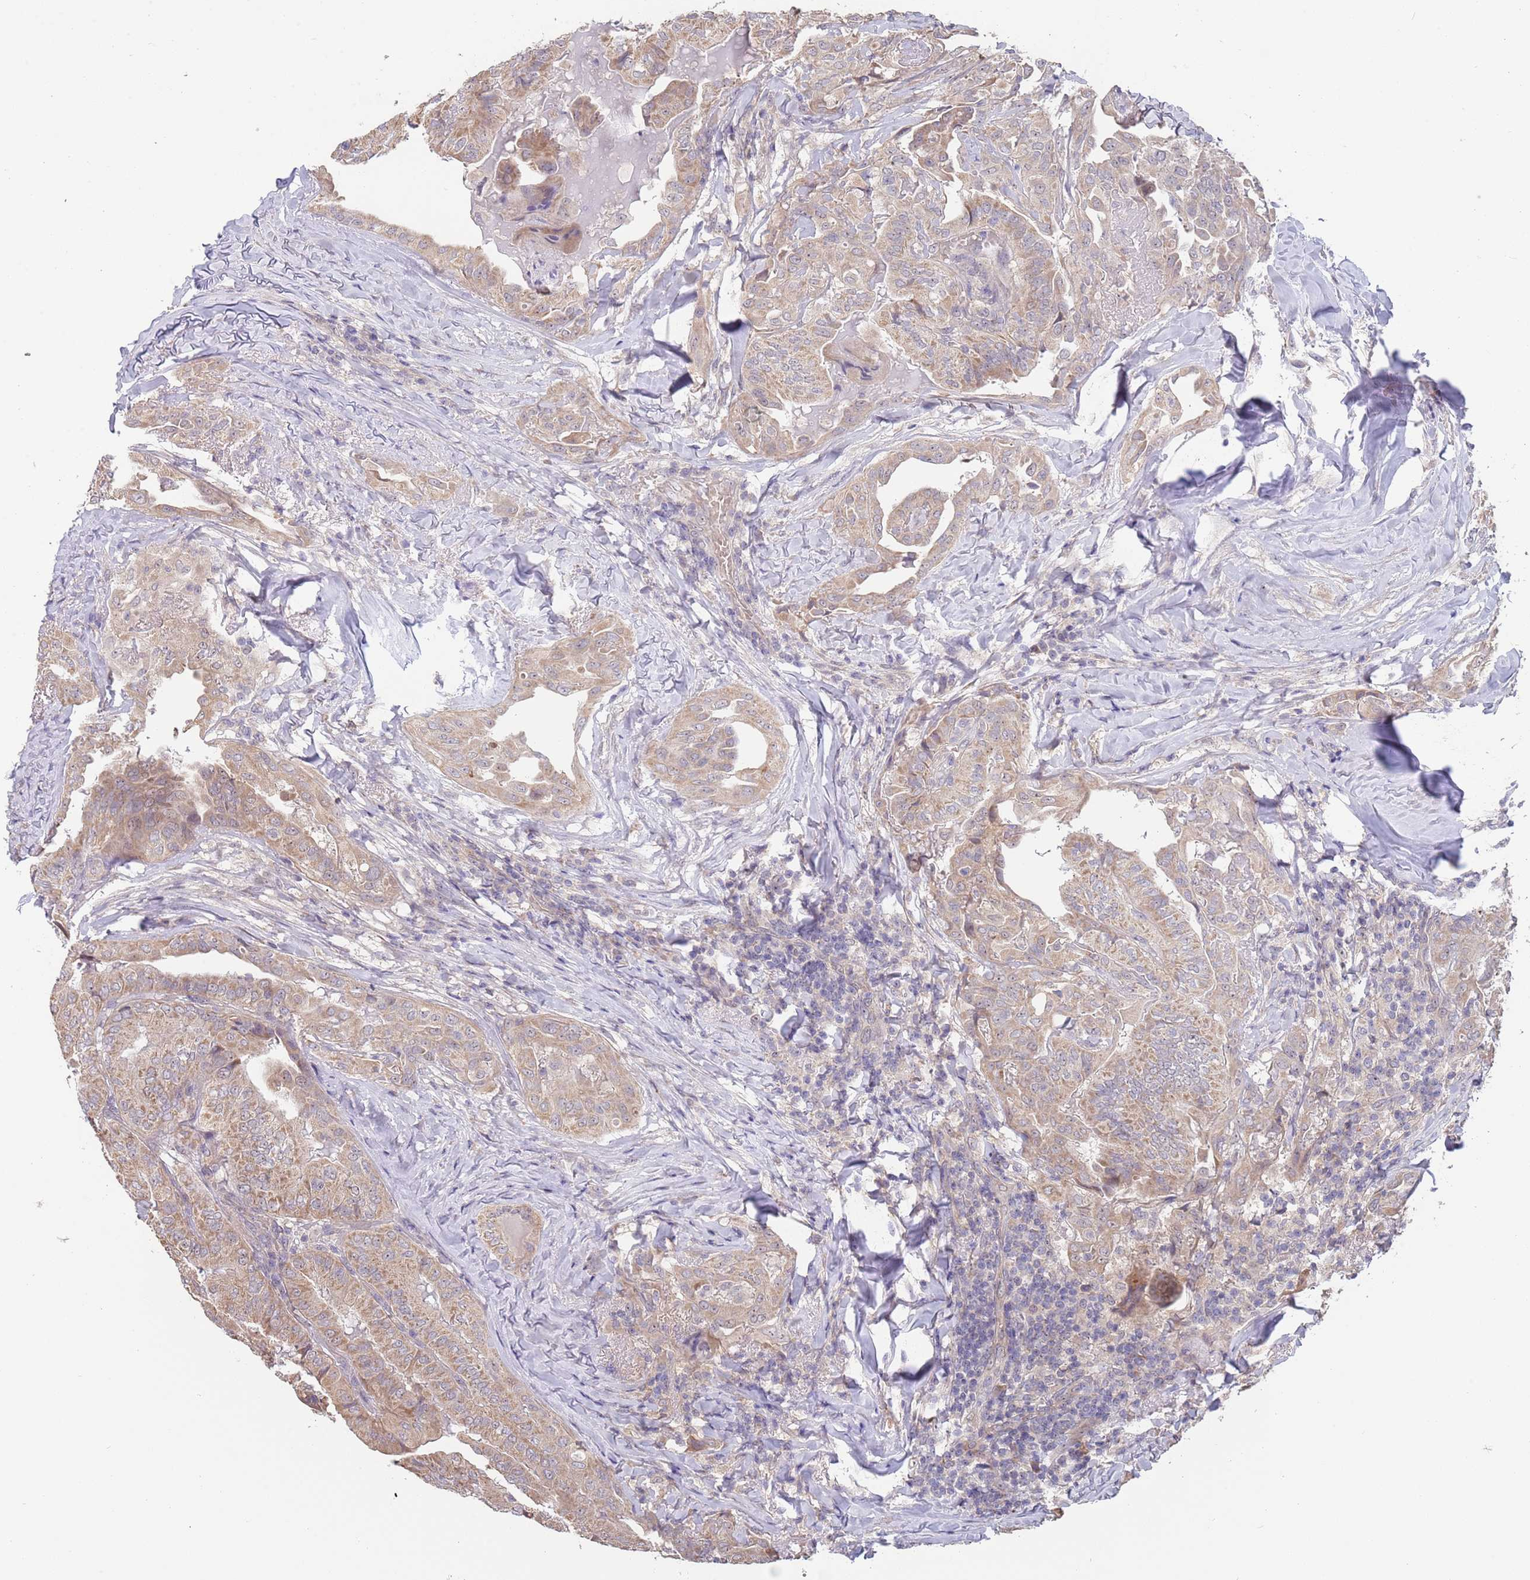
{"staining": {"intensity": "weak", "quantity": ">75%", "location": "cytoplasmic/membranous"}, "tissue": "thyroid cancer", "cell_type": "Tumor cells", "image_type": "cancer", "snomed": [{"axis": "morphology", "description": "Papillary adenocarcinoma, NOS"}, {"axis": "topography", "description": "Thyroid gland"}], "caption": "Immunohistochemical staining of human thyroid cancer displays low levels of weak cytoplasmic/membranous staining in approximately >75% of tumor cells.", "gene": "TMEM64", "patient": {"sex": "female", "age": 68}}